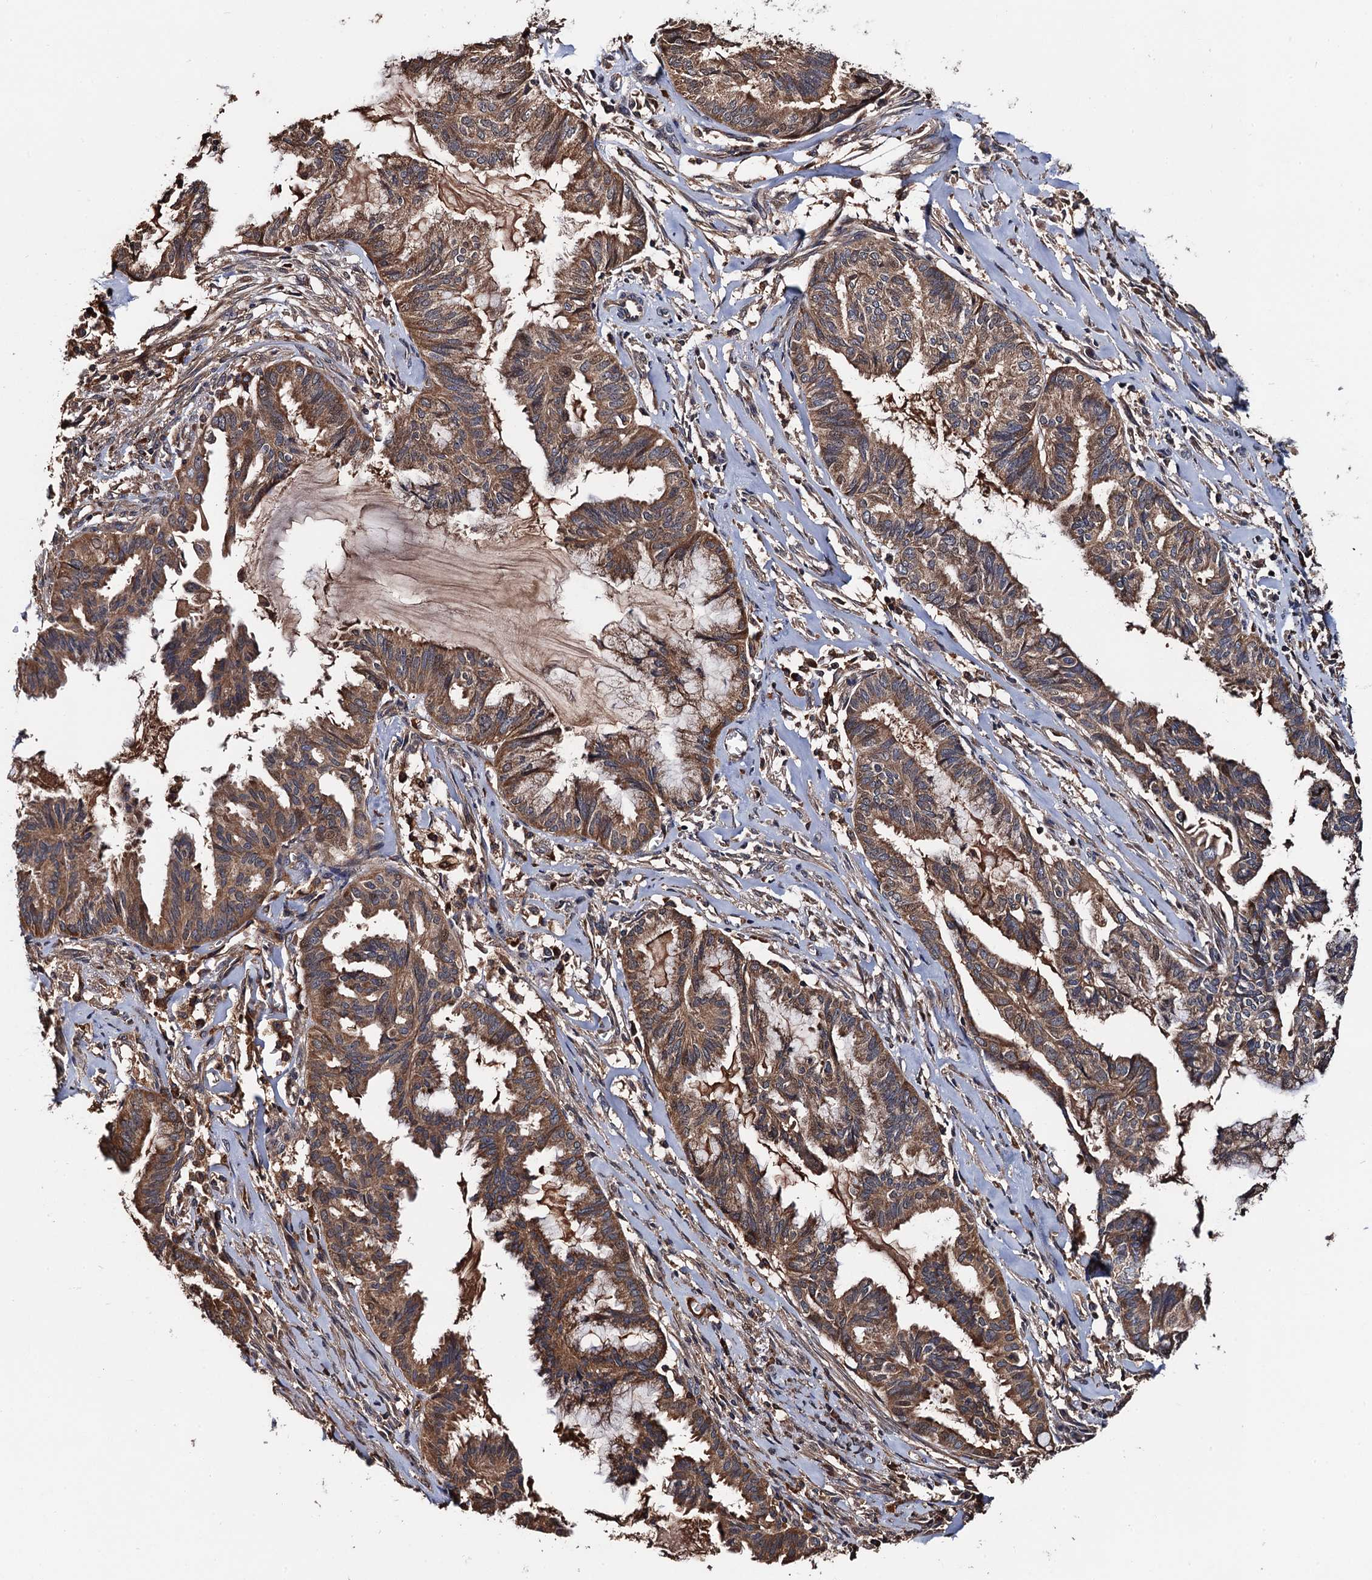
{"staining": {"intensity": "moderate", "quantity": ">75%", "location": "cytoplasmic/membranous"}, "tissue": "endometrial cancer", "cell_type": "Tumor cells", "image_type": "cancer", "snomed": [{"axis": "morphology", "description": "Adenocarcinoma, NOS"}, {"axis": "topography", "description": "Endometrium"}], "caption": "Protein expression analysis of endometrial cancer (adenocarcinoma) reveals moderate cytoplasmic/membranous expression in approximately >75% of tumor cells.", "gene": "RGS11", "patient": {"sex": "female", "age": 86}}